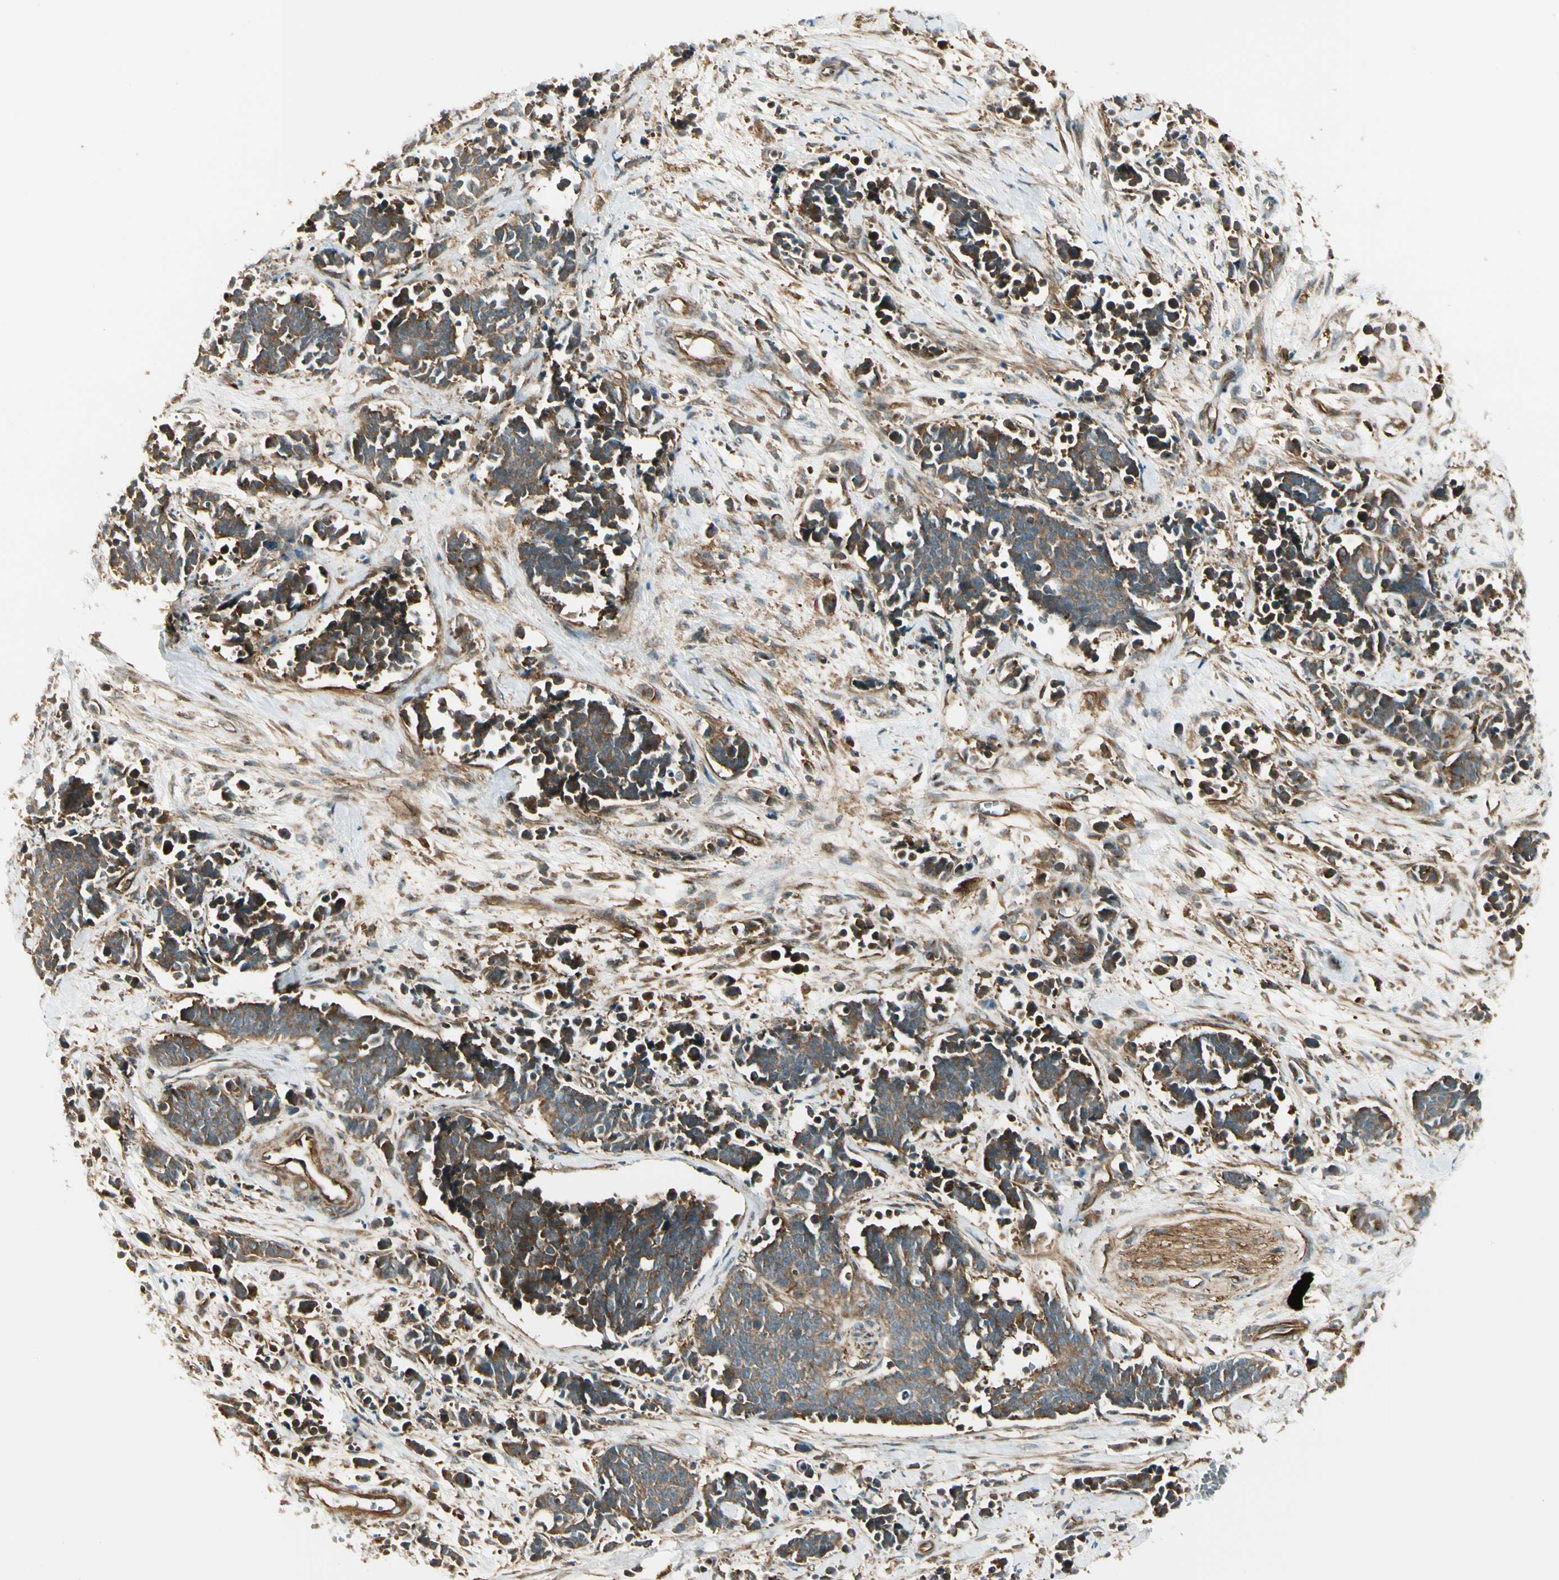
{"staining": {"intensity": "moderate", "quantity": ">75%", "location": "cytoplasmic/membranous"}, "tissue": "cervical cancer", "cell_type": "Tumor cells", "image_type": "cancer", "snomed": [{"axis": "morphology", "description": "Squamous cell carcinoma, NOS"}, {"axis": "topography", "description": "Cervix"}], "caption": "Tumor cells show medium levels of moderate cytoplasmic/membranous expression in approximately >75% of cells in cervical cancer (squamous cell carcinoma).", "gene": "FKBP15", "patient": {"sex": "female", "age": 35}}